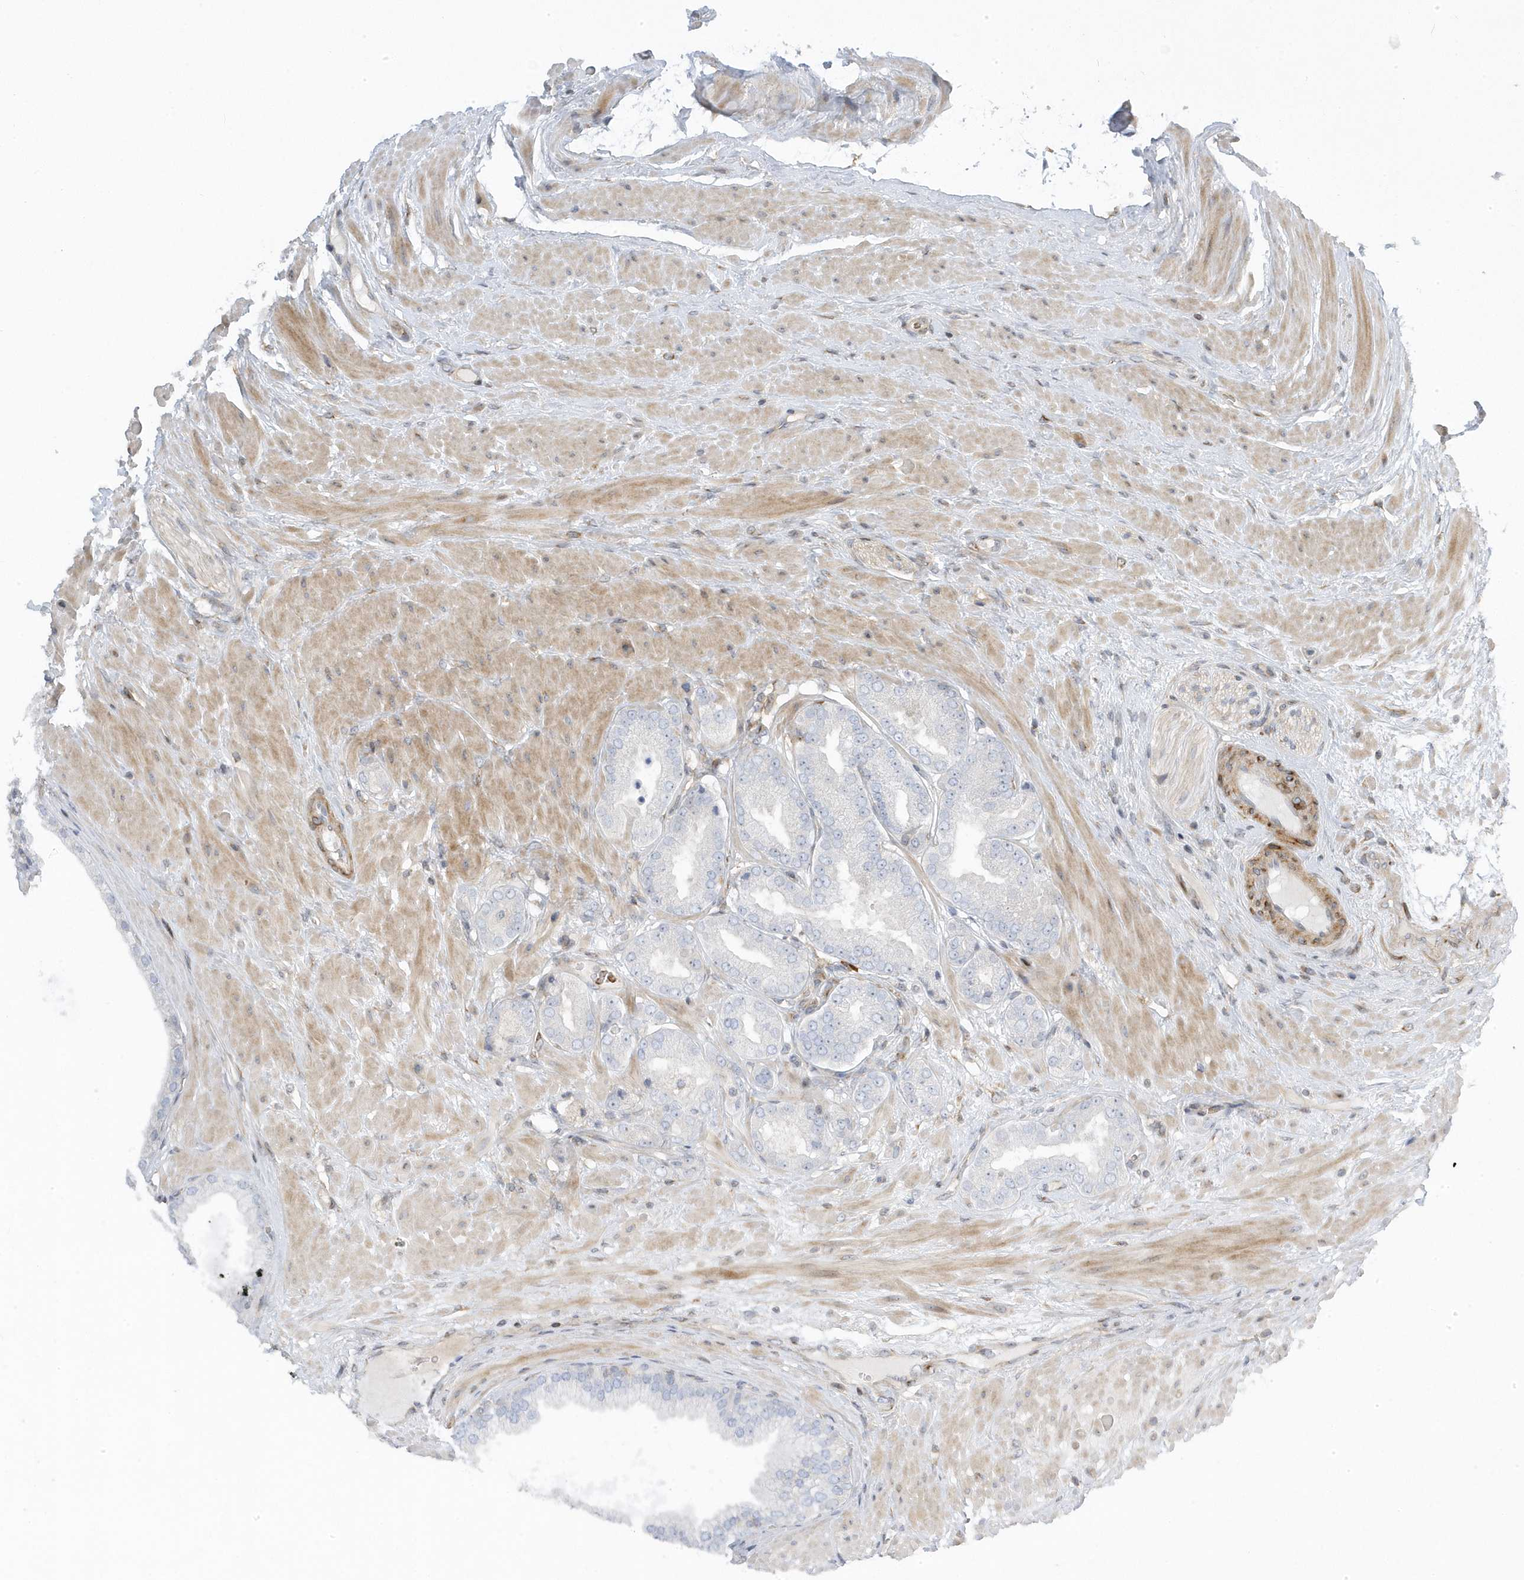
{"staining": {"intensity": "negative", "quantity": "none", "location": "none"}, "tissue": "prostate cancer", "cell_type": "Tumor cells", "image_type": "cancer", "snomed": [{"axis": "morphology", "description": "Adenocarcinoma, Low grade"}, {"axis": "topography", "description": "Prostate"}], "caption": "The micrograph displays no significant staining in tumor cells of adenocarcinoma (low-grade) (prostate).", "gene": "MAP7D3", "patient": {"sex": "male", "age": 63}}